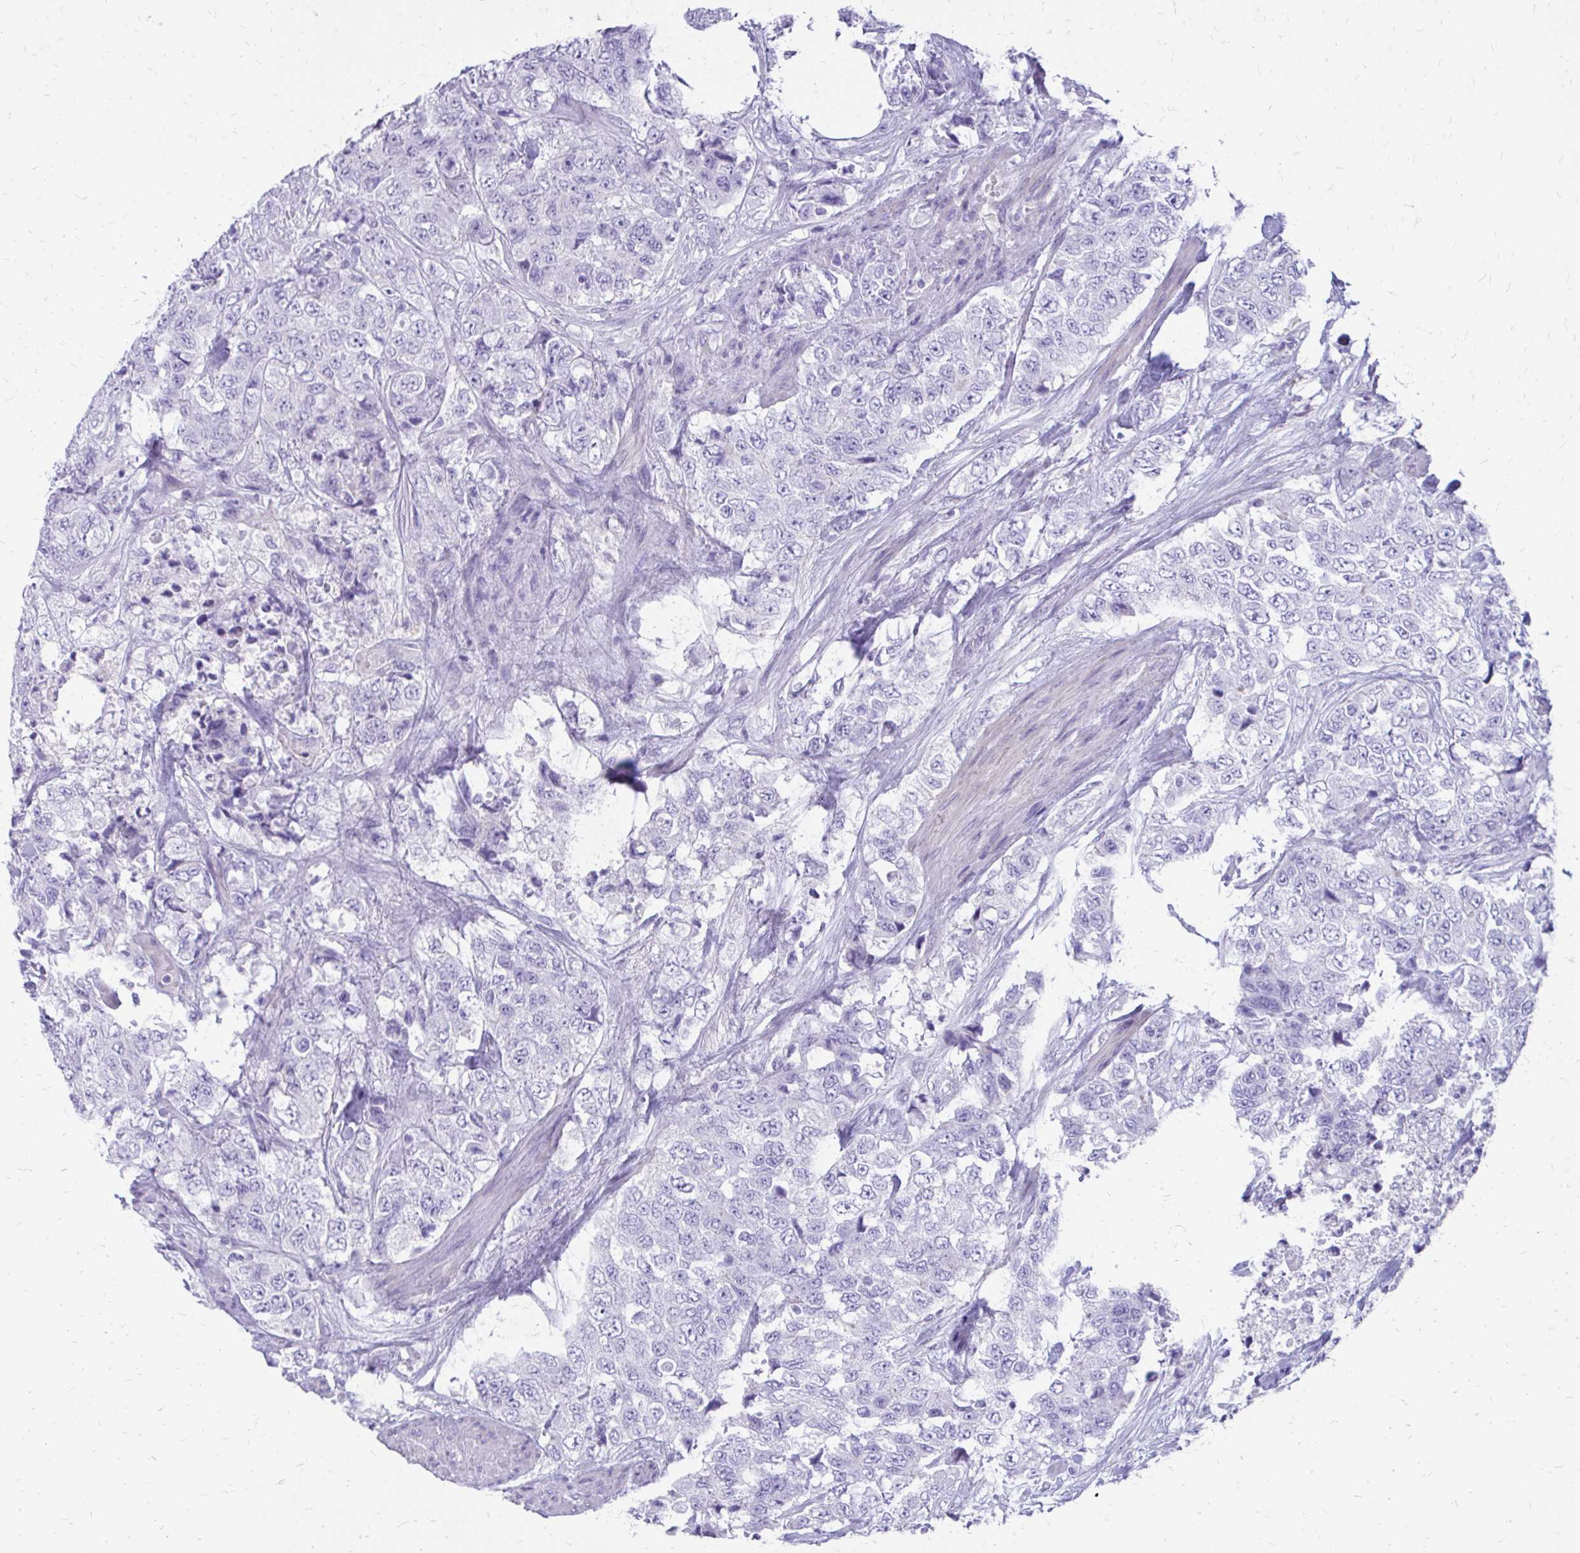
{"staining": {"intensity": "negative", "quantity": "none", "location": "none"}, "tissue": "urothelial cancer", "cell_type": "Tumor cells", "image_type": "cancer", "snomed": [{"axis": "morphology", "description": "Urothelial carcinoma, High grade"}, {"axis": "topography", "description": "Urinary bladder"}], "caption": "This is an immunohistochemistry micrograph of human urothelial cancer. There is no expression in tumor cells.", "gene": "SIGLEC11", "patient": {"sex": "female", "age": 78}}